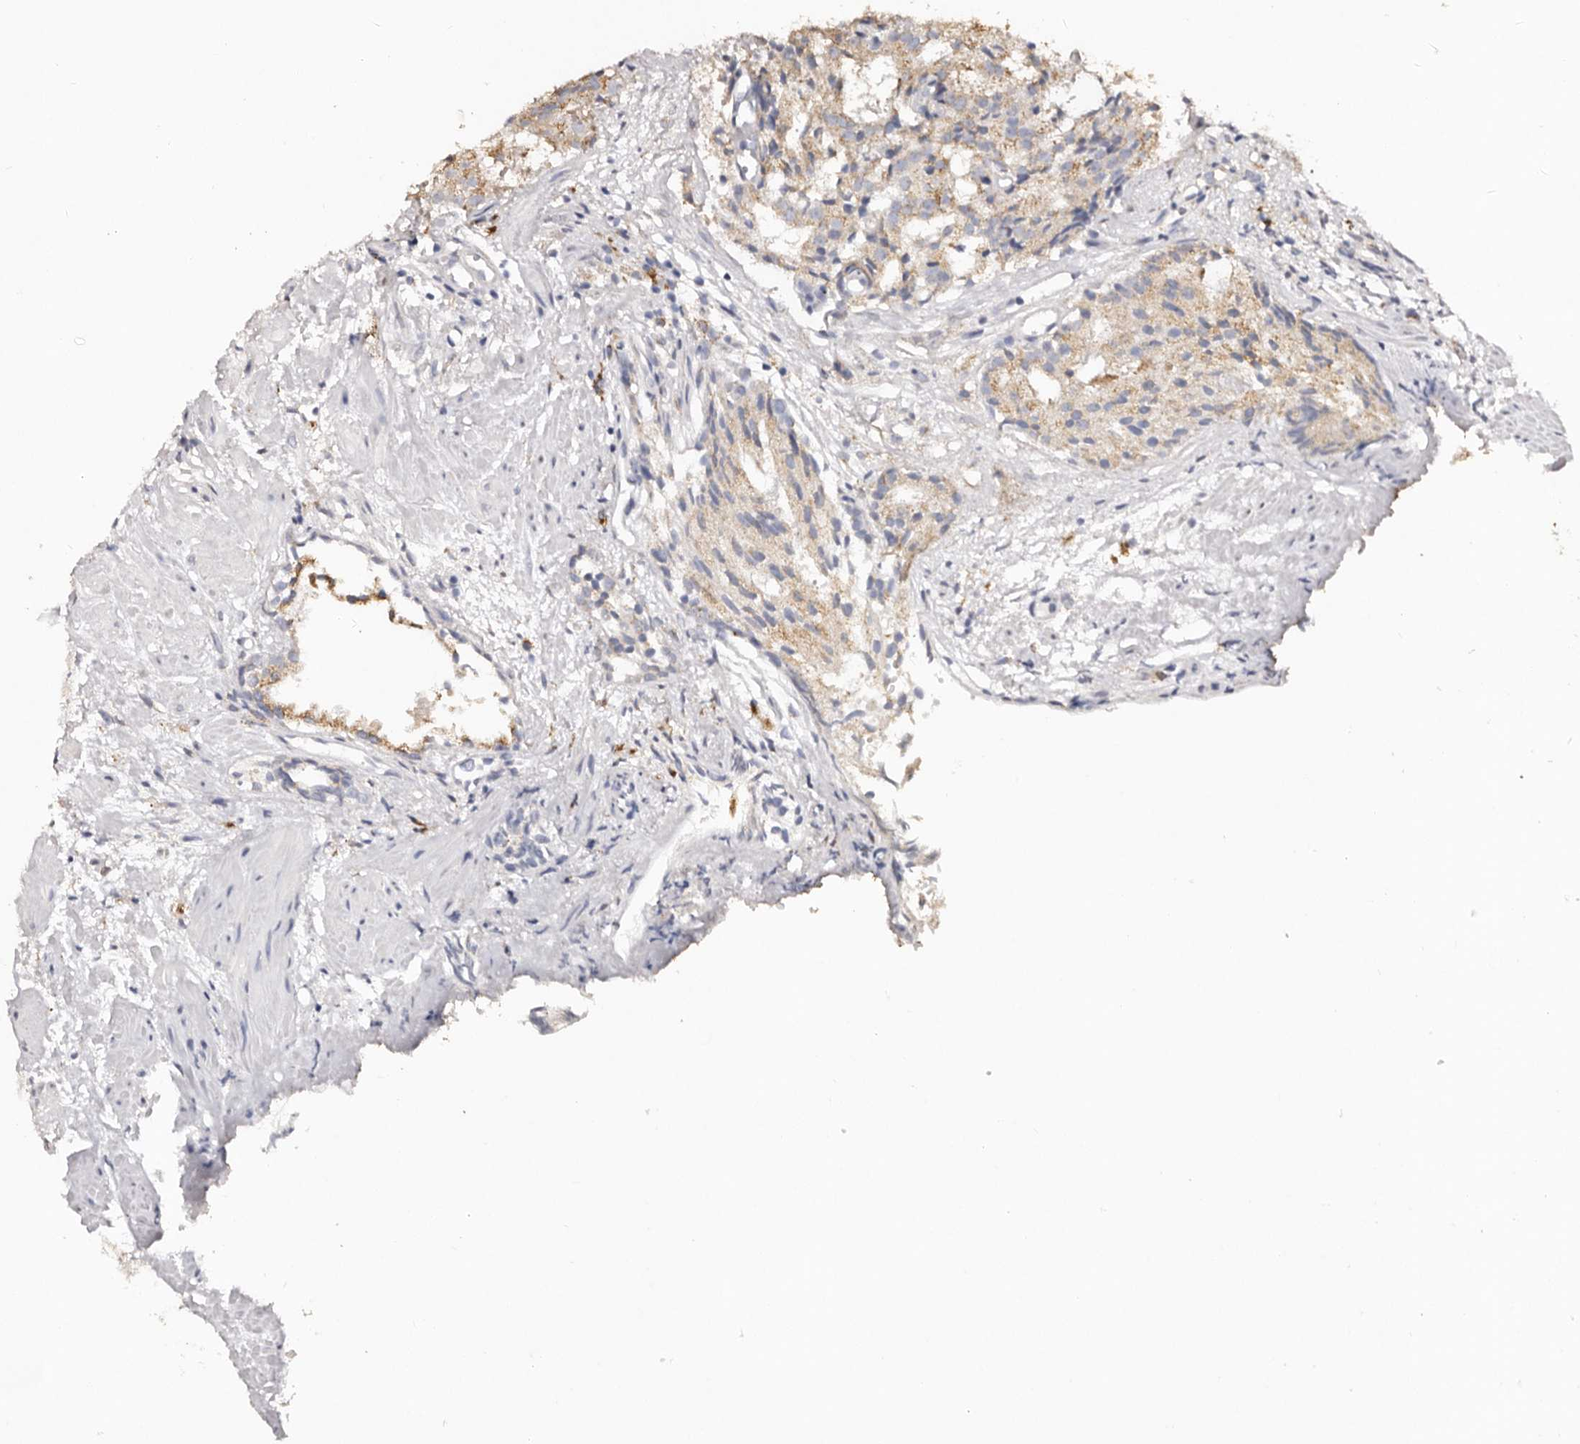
{"staining": {"intensity": "moderate", "quantity": "<25%", "location": "cytoplasmic/membranous"}, "tissue": "prostate cancer", "cell_type": "Tumor cells", "image_type": "cancer", "snomed": [{"axis": "morphology", "description": "Adenocarcinoma, Low grade"}, {"axis": "topography", "description": "Prostate"}], "caption": "Prostate cancer stained with a brown dye shows moderate cytoplasmic/membranous positive staining in about <25% of tumor cells.", "gene": "LGALS7B", "patient": {"sex": "male", "age": 88}}